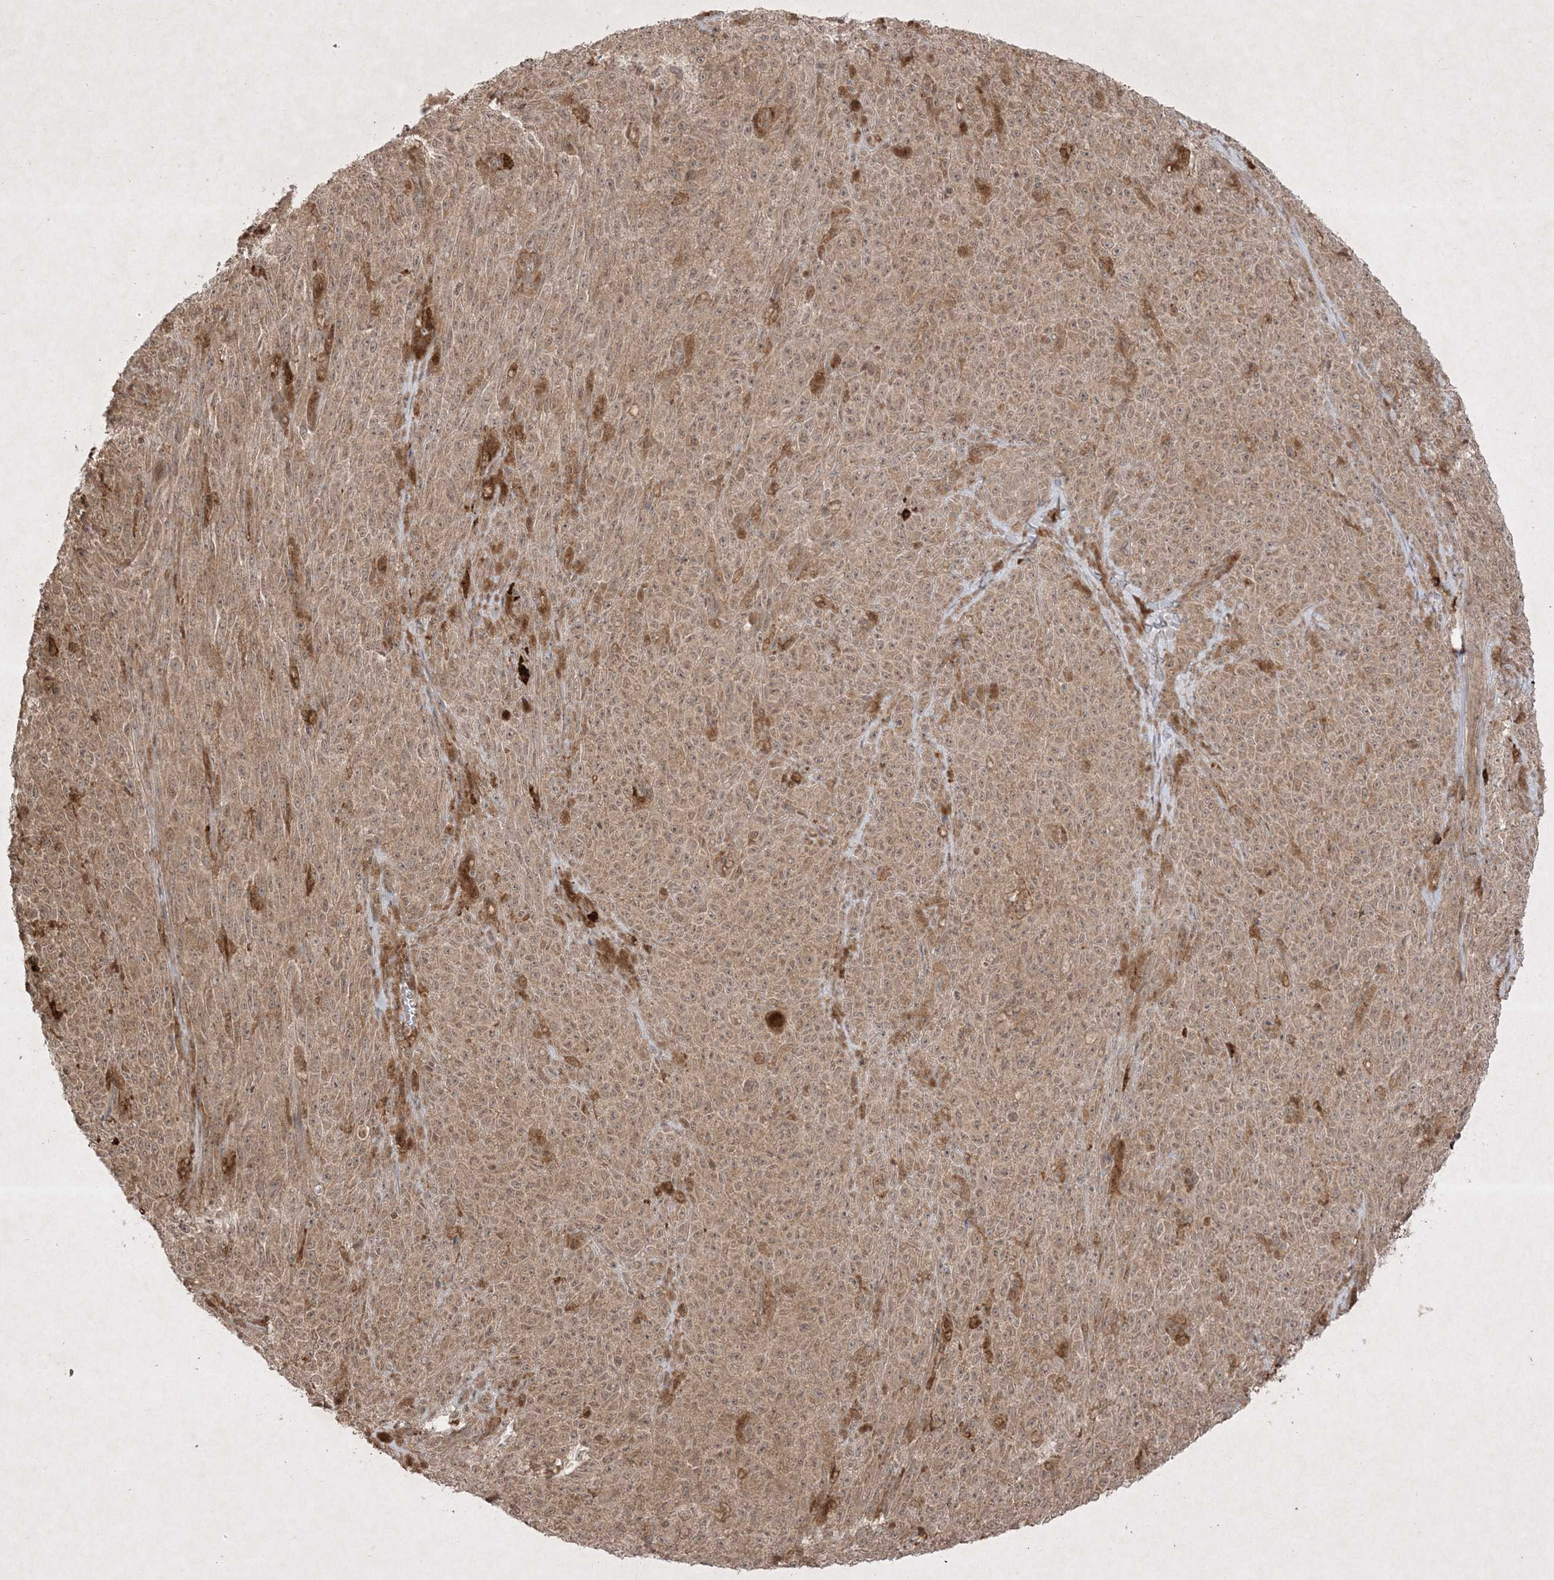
{"staining": {"intensity": "weak", "quantity": ">75%", "location": "cytoplasmic/membranous,nuclear"}, "tissue": "melanoma", "cell_type": "Tumor cells", "image_type": "cancer", "snomed": [{"axis": "morphology", "description": "Malignant melanoma, NOS"}, {"axis": "topography", "description": "Skin"}], "caption": "Immunohistochemistry (IHC) histopathology image of malignant melanoma stained for a protein (brown), which demonstrates low levels of weak cytoplasmic/membranous and nuclear staining in about >75% of tumor cells.", "gene": "PTK6", "patient": {"sex": "female", "age": 82}}